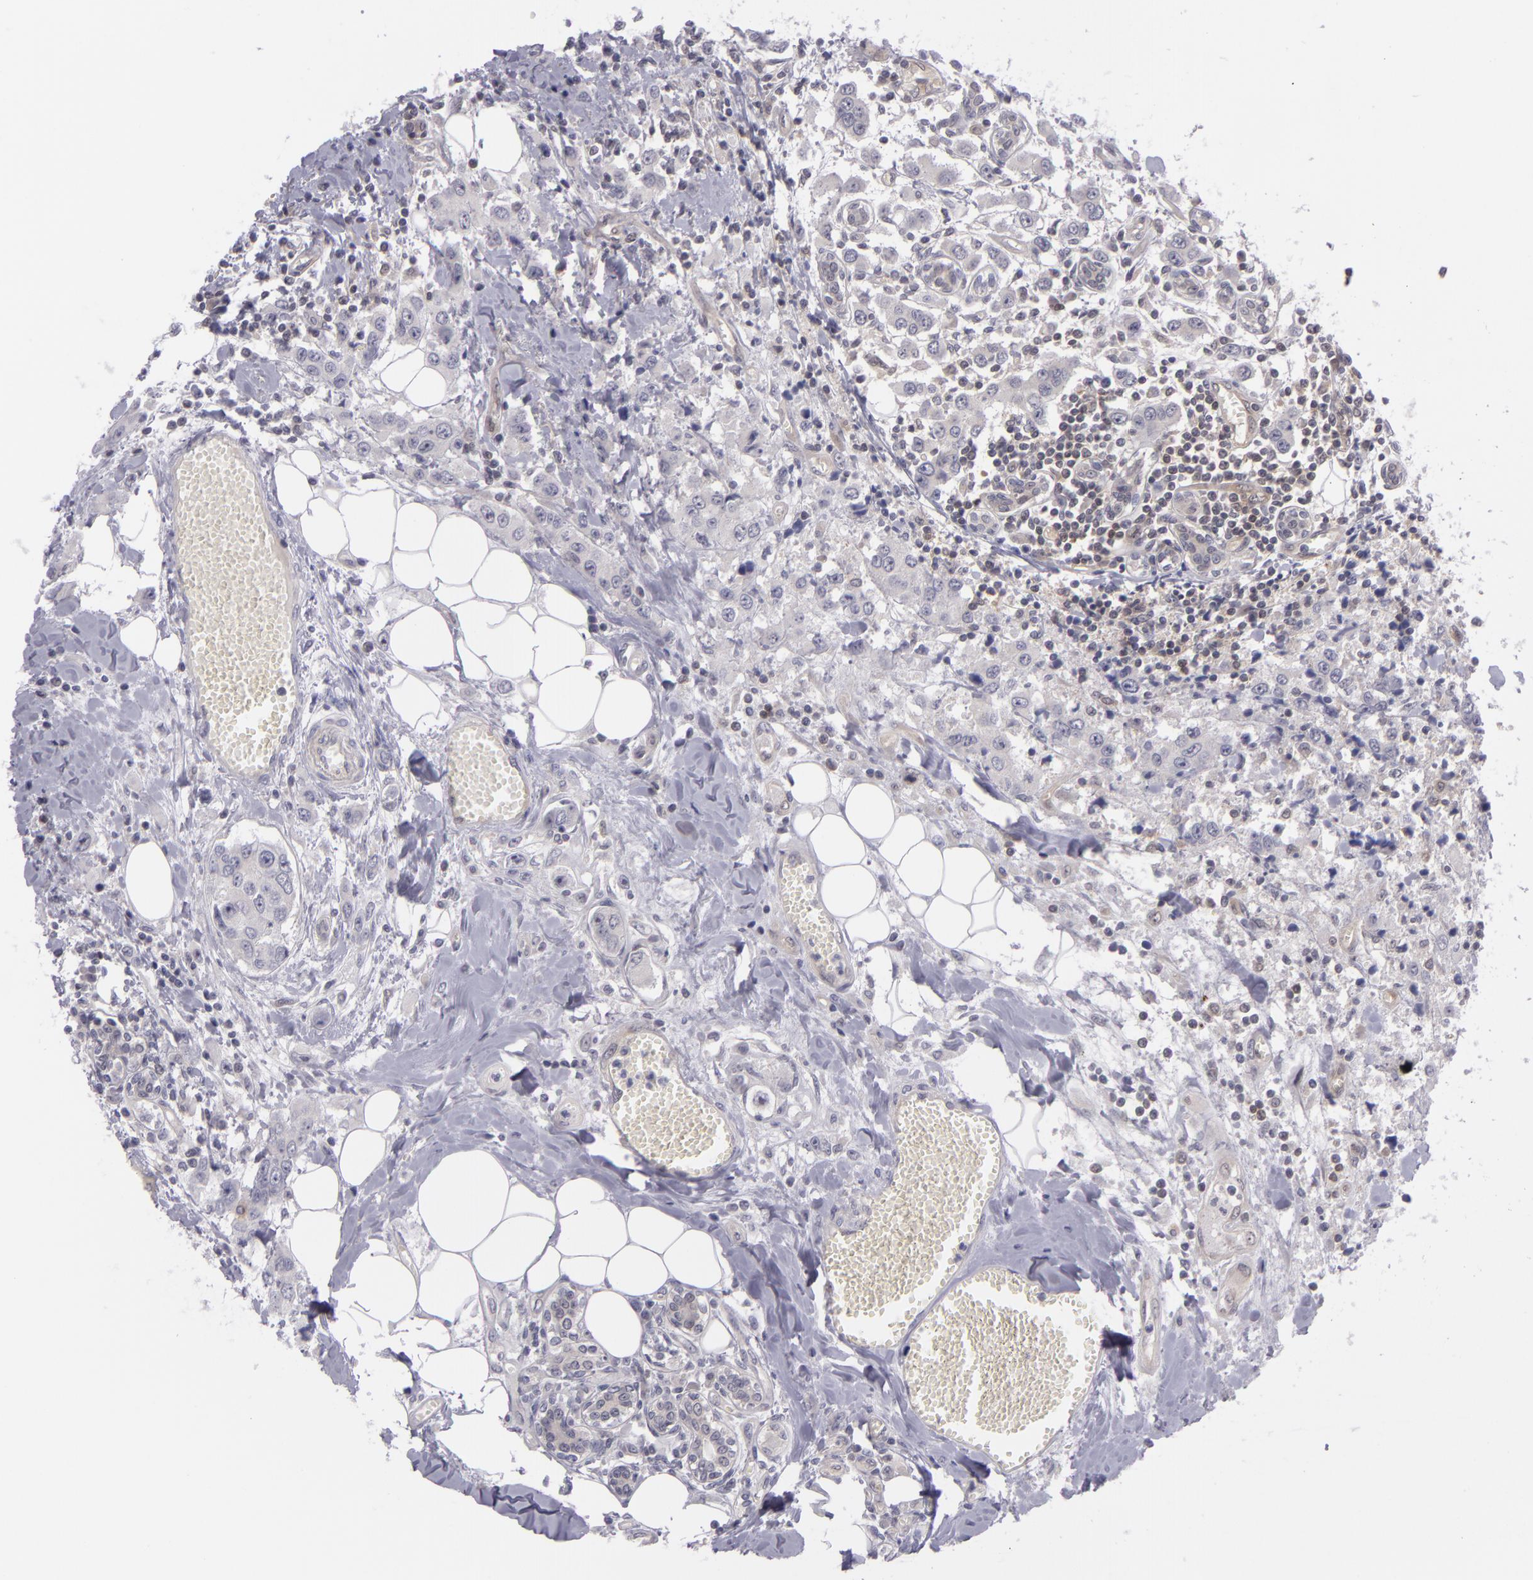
{"staining": {"intensity": "negative", "quantity": "none", "location": "none"}, "tissue": "breast cancer", "cell_type": "Tumor cells", "image_type": "cancer", "snomed": [{"axis": "morphology", "description": "Duct carcinoma"}, {"axis": "topography", "description": "Breast"}], "caption": "IHC micrograph of neoplastic tissue: breast cancer (invasive ductal carcinoma) stained with DAB (3,3'-diaminobenzidine) exhibits no significant protein staining in tumor cells. Brightfield microscopy of IHC stained with DAB (brown) and hematoxylin (blue), captured at high magnification.", "gene": "BCL10", "patient": {"sex": "female", "age": 58}}